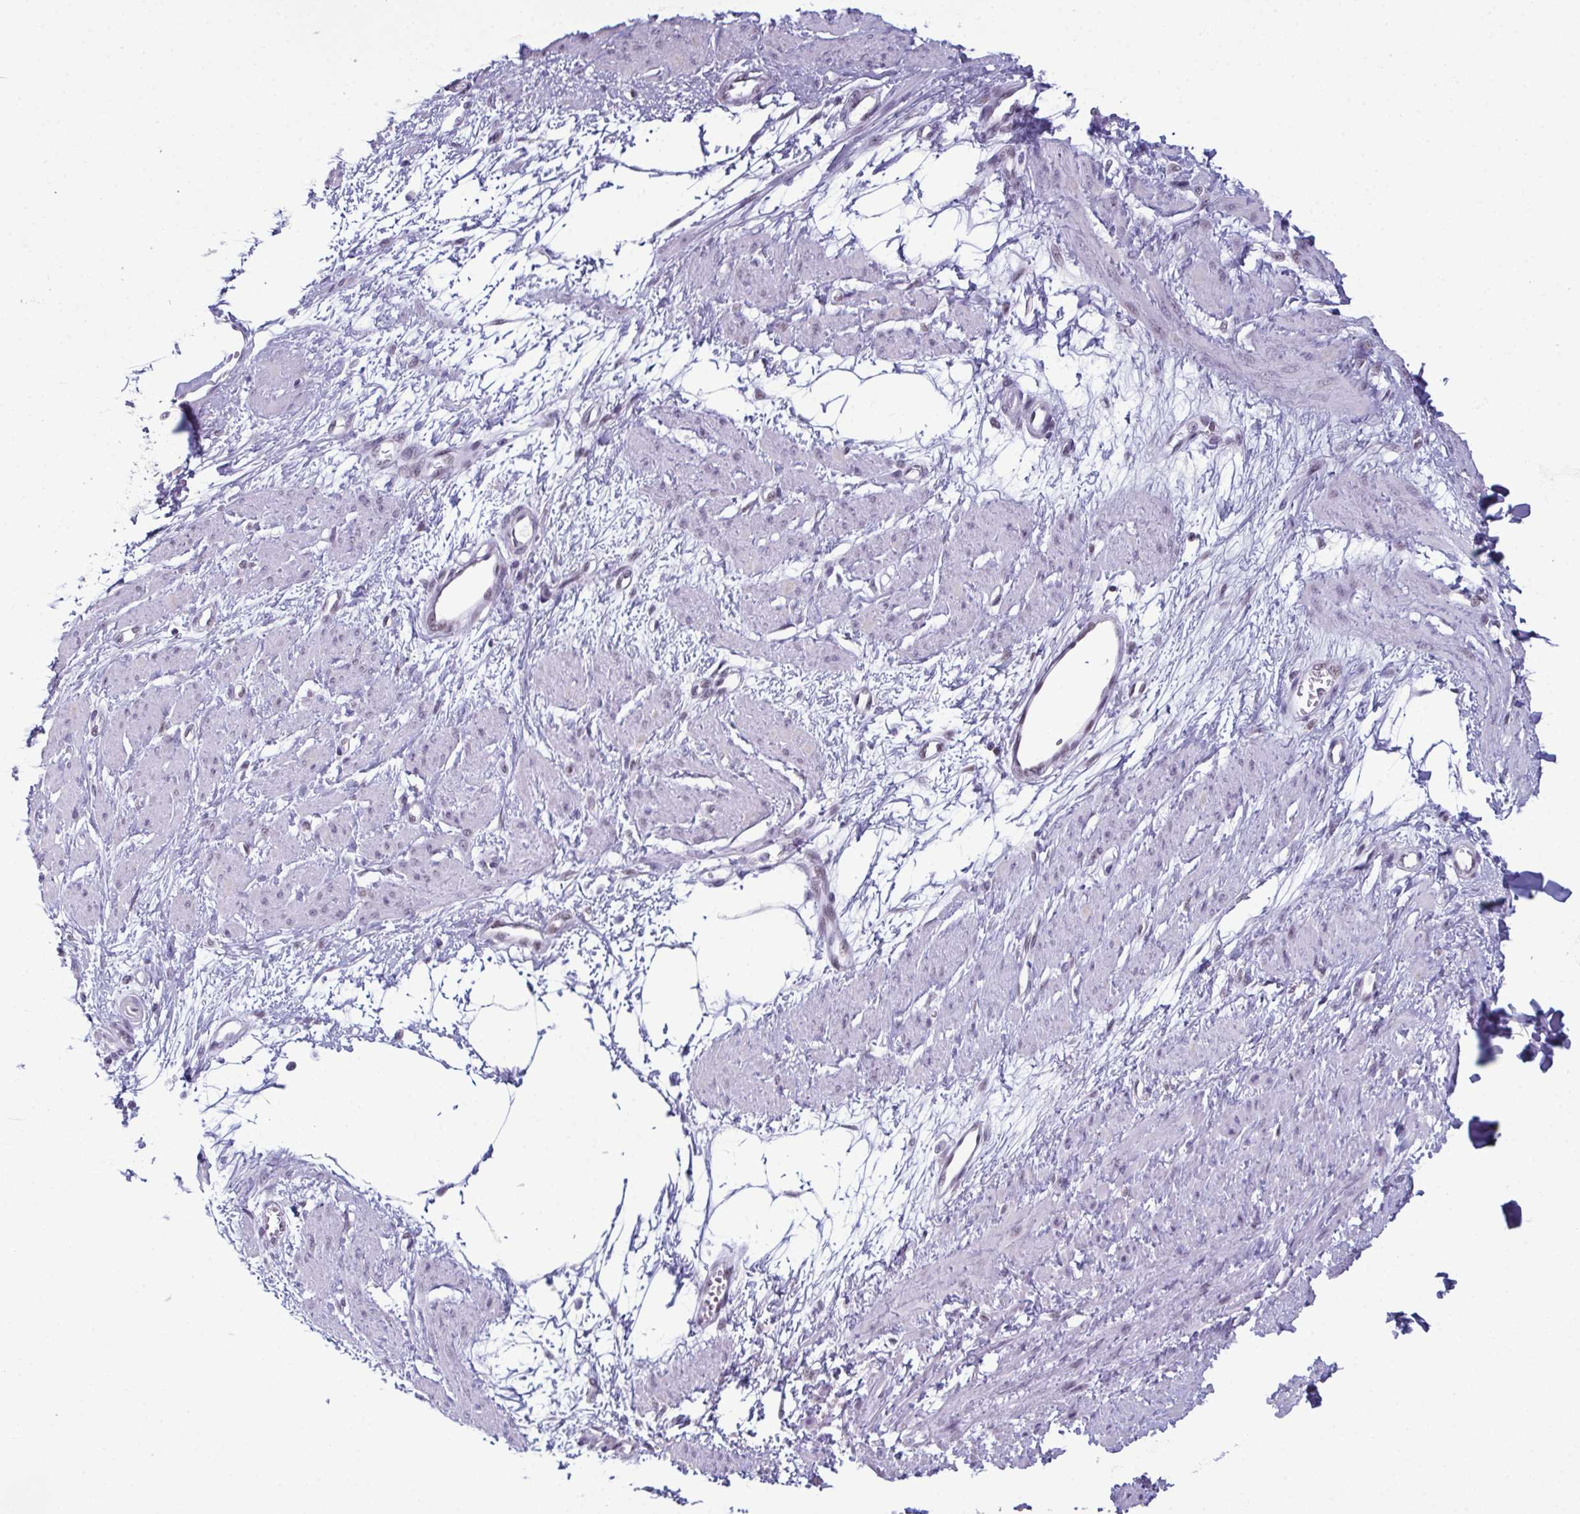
{"staining": {"intensity": "weak", "quantity": "<25%", "location": "nuclear"}, "tissue": "smooth muscle", "cell_type": "Smooth muscle cells", "image_type": "normal", "snomed": [{"axis": "morphology", "description": "Normal tissue, NOS"}, {"axis": "topography", "description": "Smooth muscle"}, {"axis": "topography", "description": "Uterus"}], "caption": "Smooth muscle stained for a protein using IHC exhibits no positivity smooth muscle cells.", "gene": "RBM7", "patient": {"sex": "female", "age": 39}}